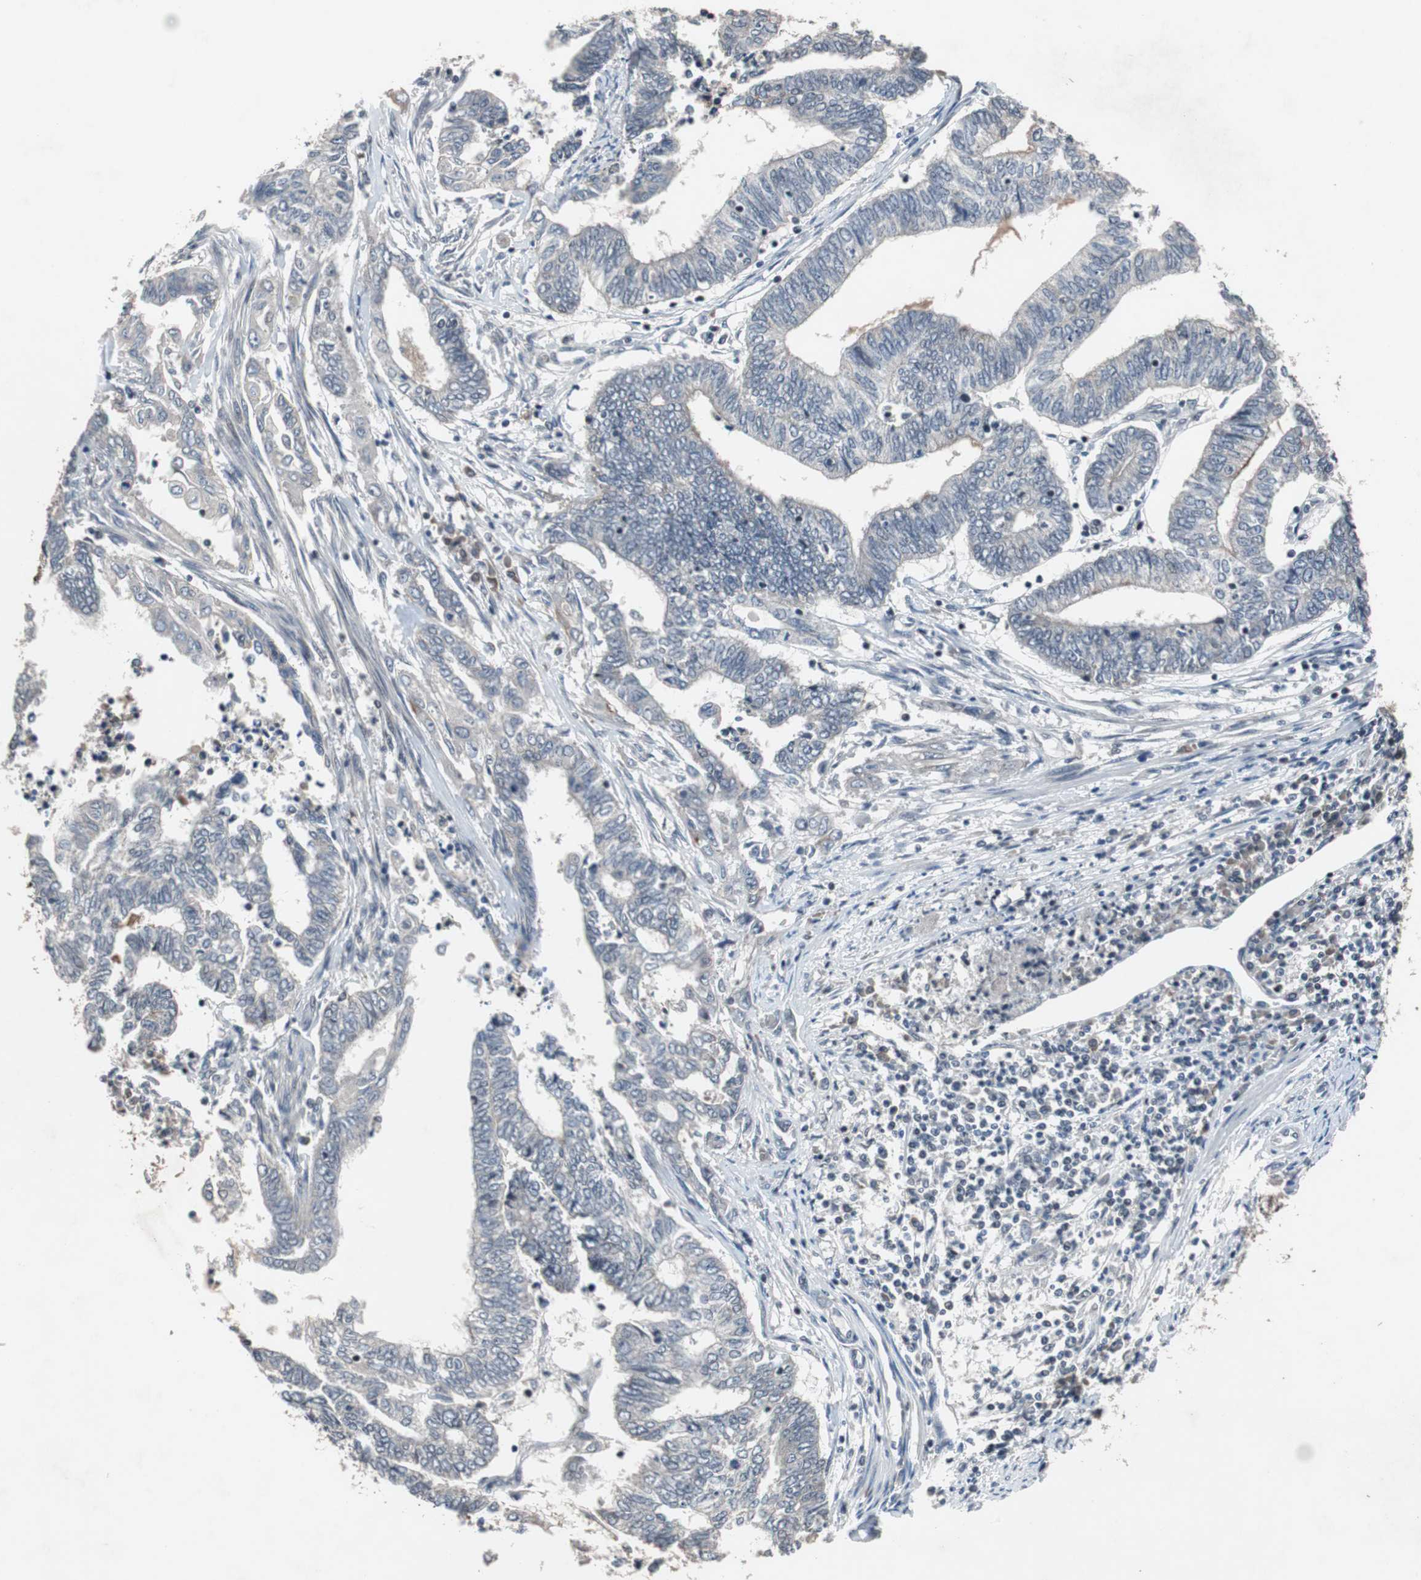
{"staining": {"intensity": "negative", "quantity": "none", "location": "none"}, "tissue": "endometrial cancer", "cell_type": "Tumor cells", "image_type": "cancer", "snomed": [{"axis": "morphology", "description": "Adenocarcinoma, NOS"}, {"axis": "topography", "description": "Uterus"}, {"axis": "topography", "description": "Endometrium"}], "caption": "Image shows no significant protein expression in tumor cells of endometrial adenocarcinoma.", "gene": "TP63", "patient": {"sex": "female", "age": 70}}